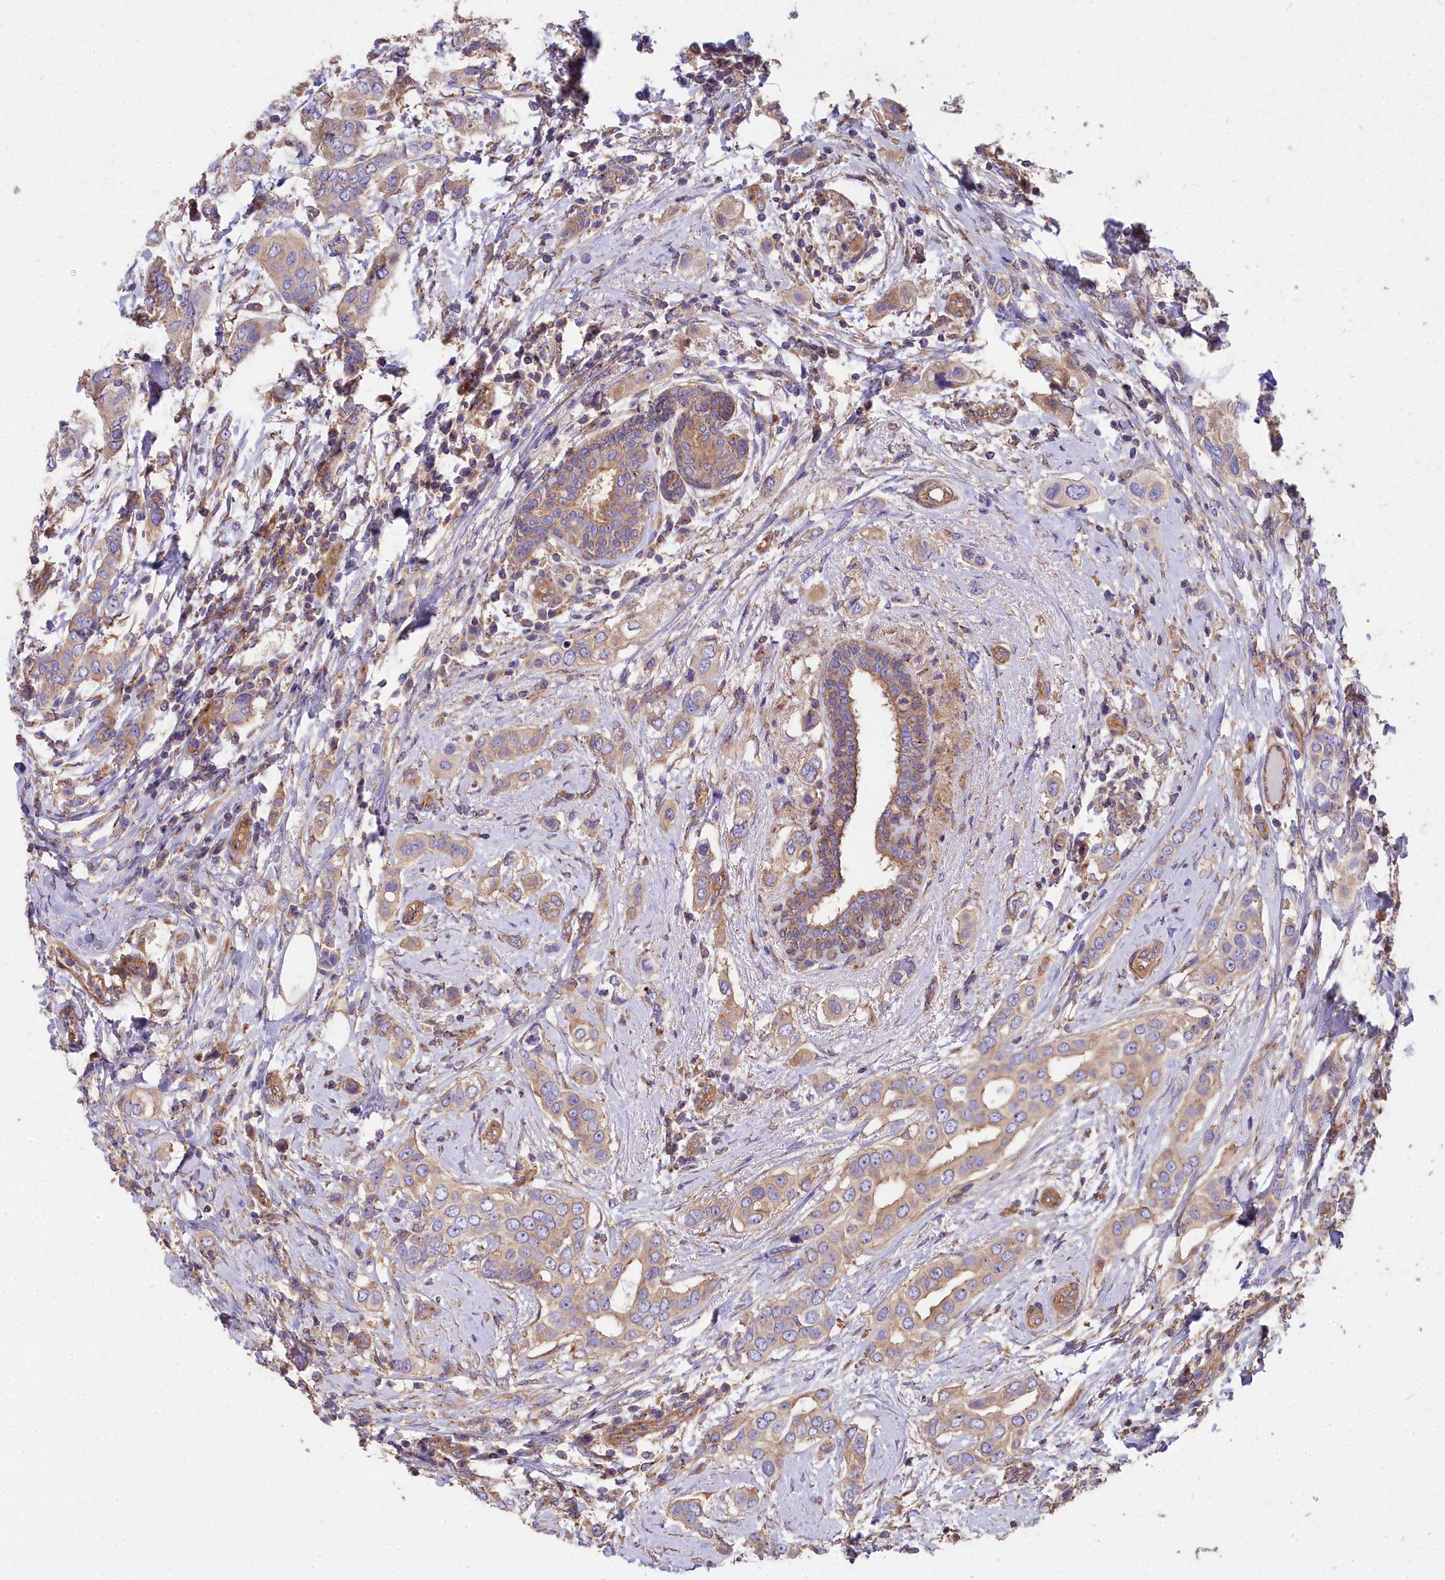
{"staining": {"intensity": "weak", "quantity": ">75%", "location": "cytoplasmic/membranous"}, "tissue": "breast cancer", "cell_type": "Tumor cells", "image_type": "cancer", "snomed": [{"axis": "morphology", "description": "Lobular carcinoma"}, {"axis": "topography", "description": "Breast"}], "caption": "Tumor cells reveal weak cytoplasmic/membranous expression in about >75% of cells in breast cancer.", "gene": "DCTN3", "patient": {"sex": "female", "age": 51}}